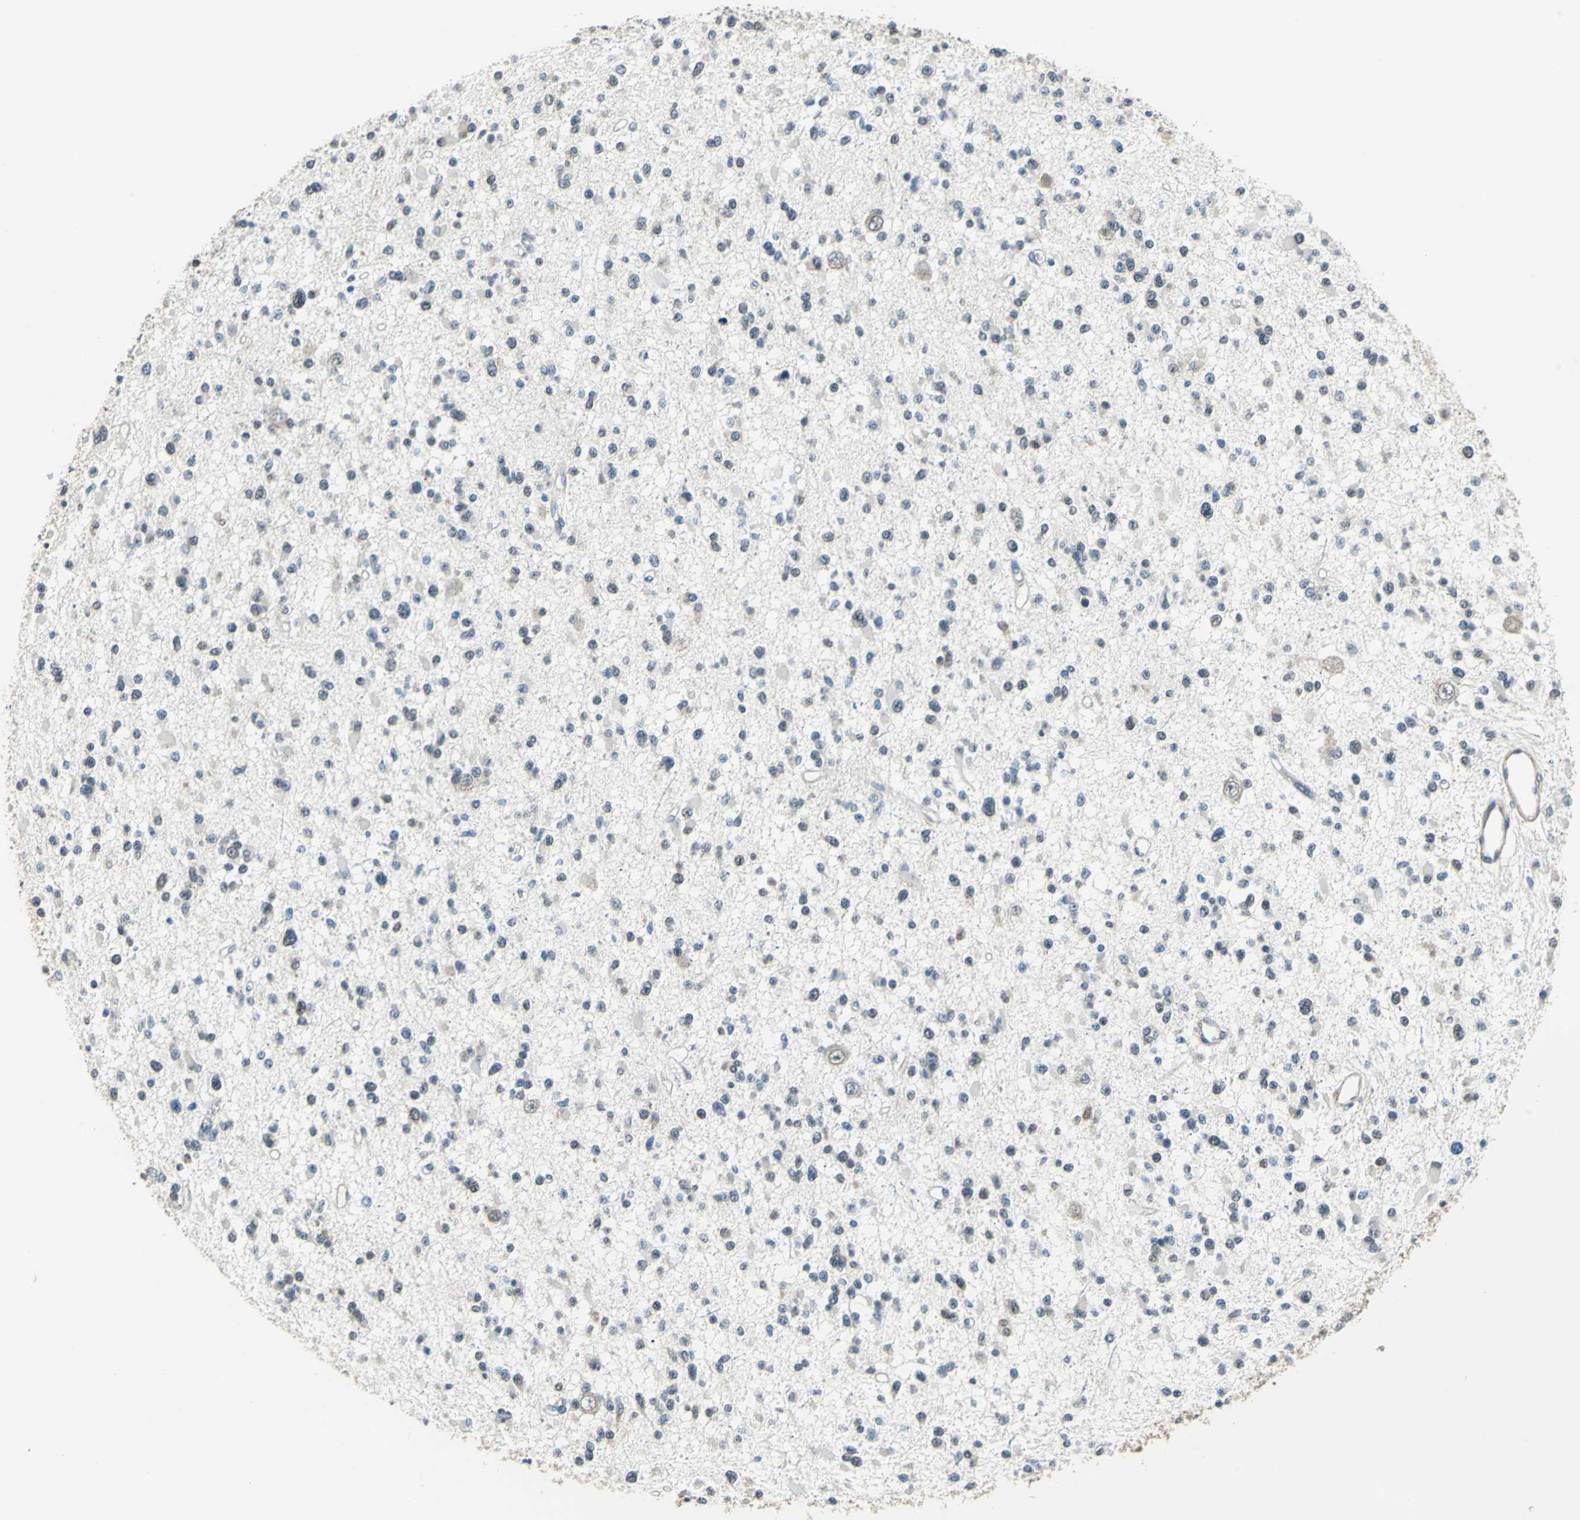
{"staining": {"intensity": "weak", "quantity": "25%-75%", "location": "cytoplasmic/membranous,nuclear"}, "tissue": "glioma", "cell_type": "Tumor cells", "image_type": "cancer", "snomed": [{"axis": "morphology", "description": "Glioma, malignant, Low grade"}, {"axis": "topography", "description": "Brain"}], "caption": "Immunohistochemical staining of human glioma reveals low levels of weak cytoplasmic/membranous and nuclear protein positivity in approximately 25%-75% of tumor cells.", "gene": "FKBP4", "patient": {"sex": "female", "age": 22}}